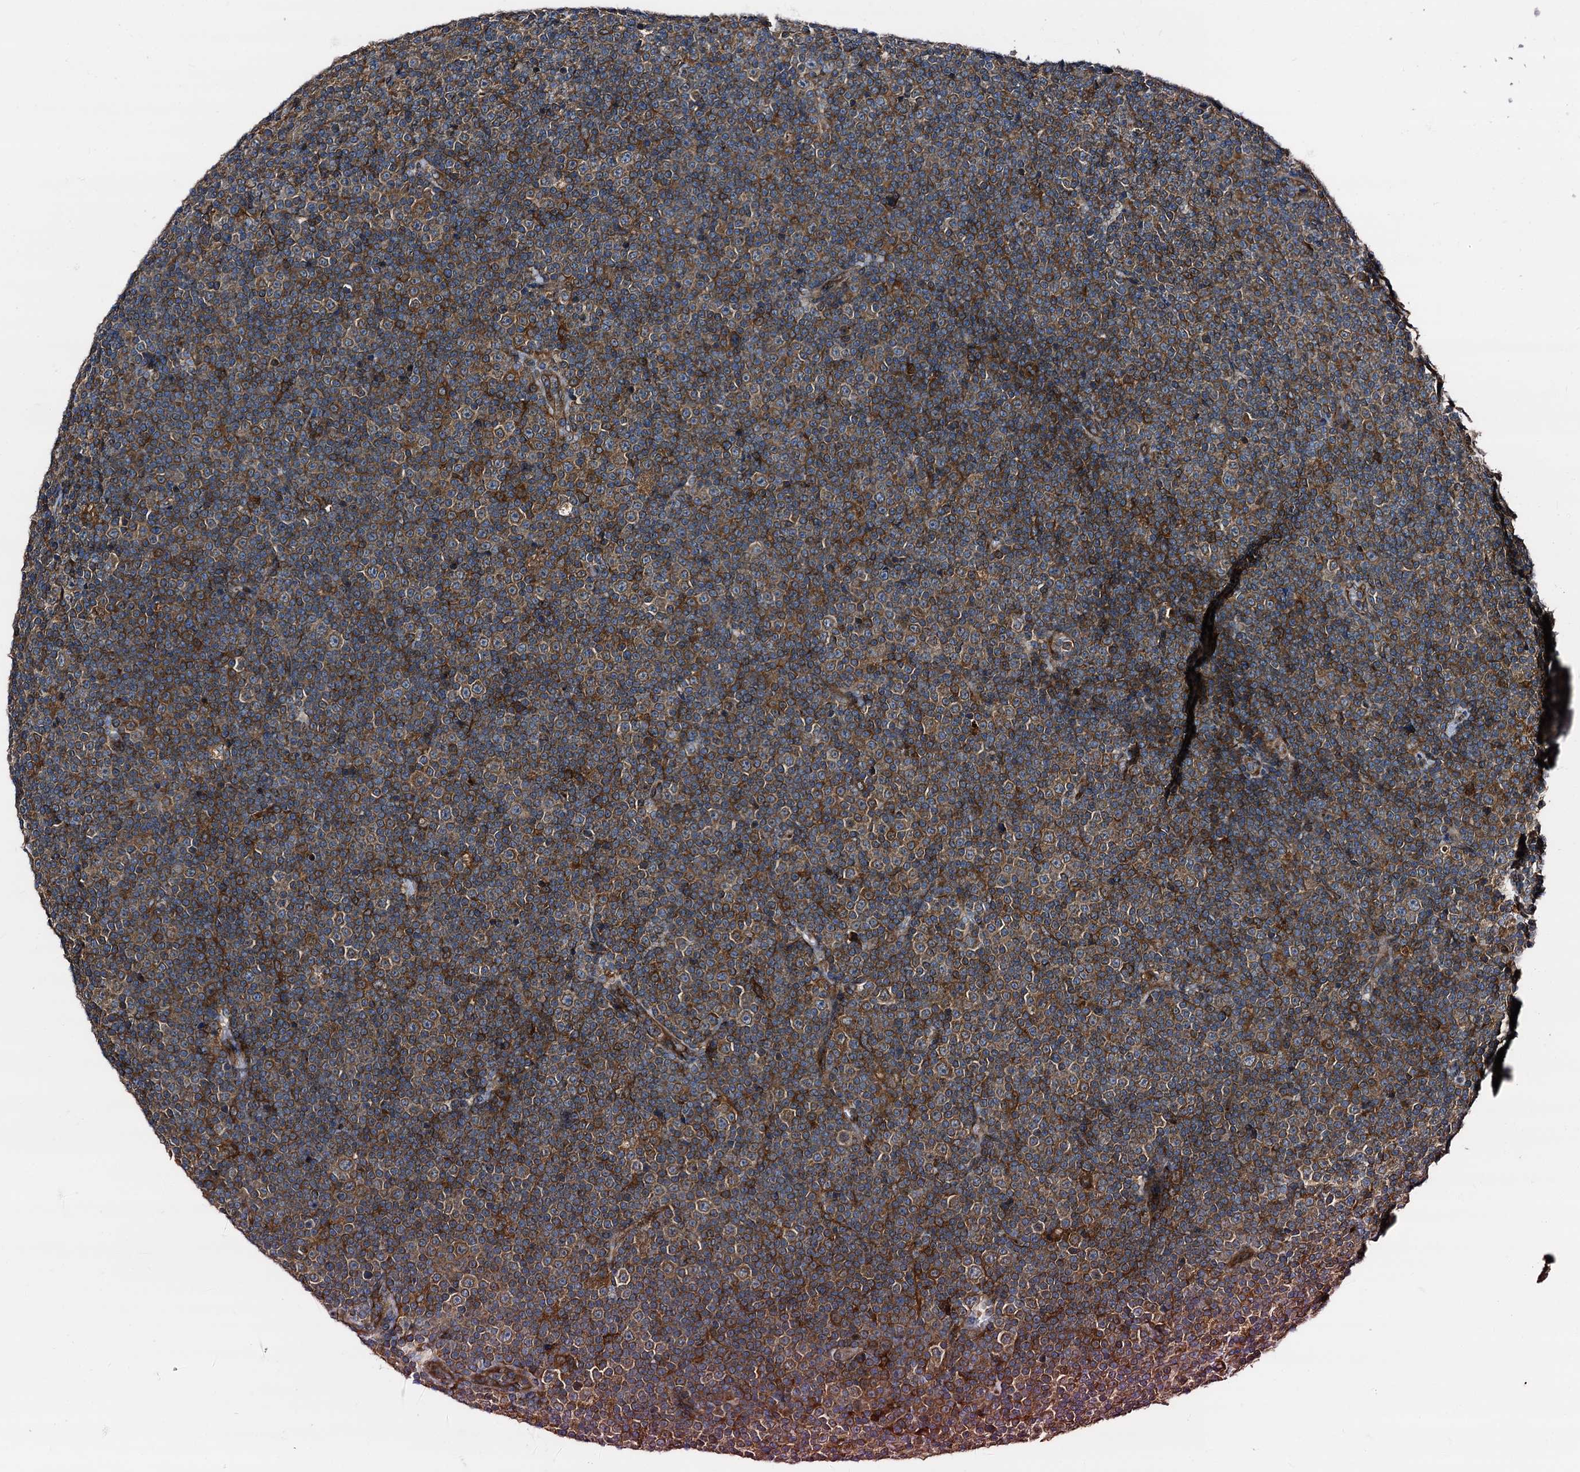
{"staining": {"intensity": "moderate", "quantity": ">75%", "location": "cytoplasmic/membranous"}, "tissue": "lymphoma", "cell_type": "Tumor cells", "image_type": "cancer", "snomed": [{"axis": "morphology", "description": "Malignant lymphoma, non-Hodgkin's type, Low grade"}, {"axis": "topography", "description": "Lymph node"}], "caption": "Moderate cytoplasmic/membranous expression for a protein is present in approximately >75% of tumor cells of low-grade malignant lymphoma, non-Hodgkin's type using IHC.", "gene": "PEX5", "patient": {"sex": "female", "age": 67}}